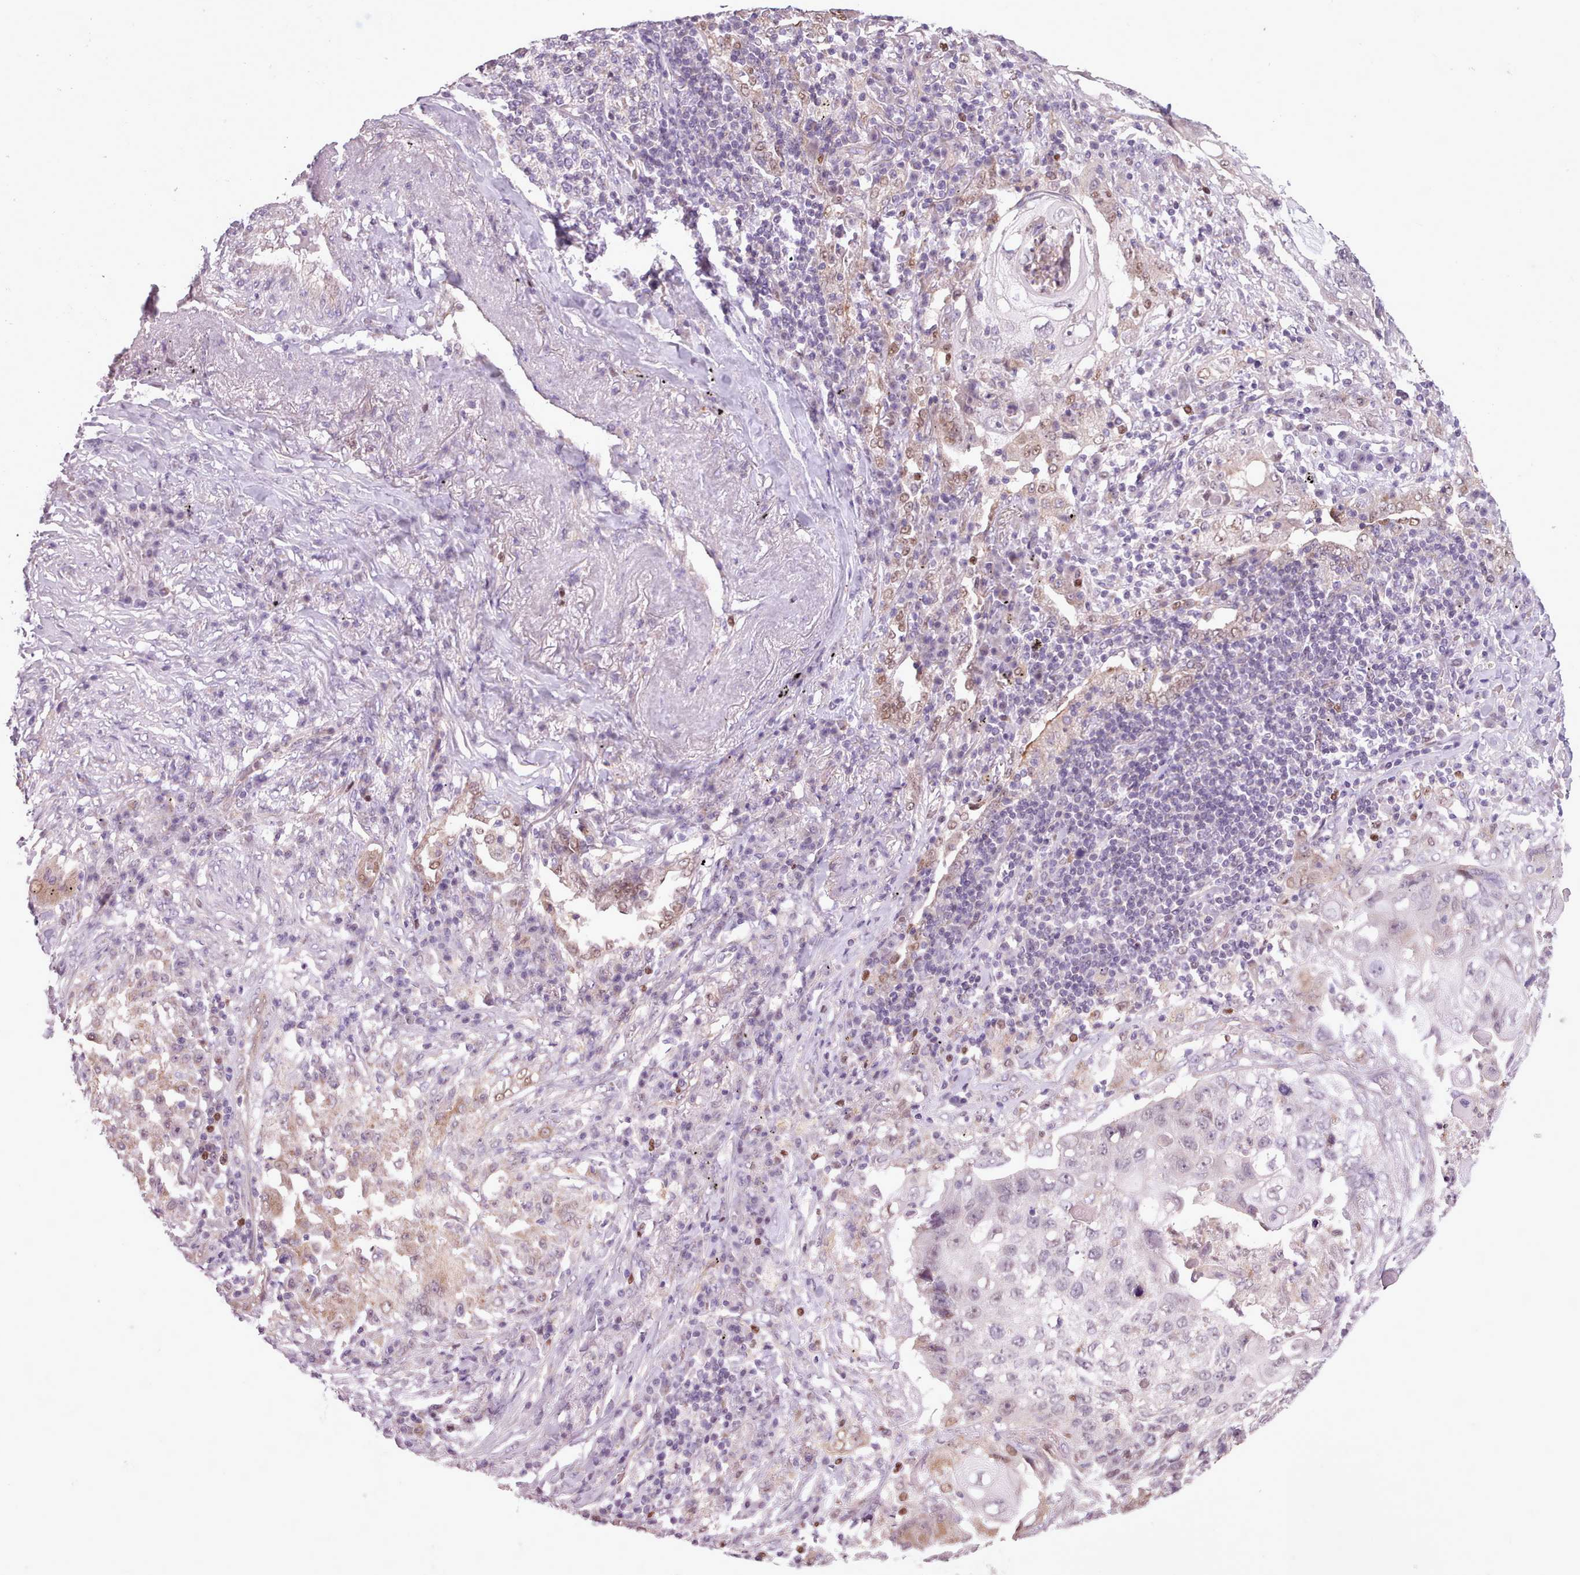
{"staining": {"intensity": "negative", "quantity": "none", "location": "none"}, "tissue": "lung cancer", "cell_type": "Tumor cells", "image_type": "cancer", "snomed": [{"axis": "morphology", "description": "Squamous cell carcinoma, NOS"}, {"axis": "topography", "description": "Lung"}], "caption": "This is an immunohistochemistry (IHC) photomicrograph of human squamous cell carcinoma (lung). There is no positivity in tumor cells.", "gene": "SLURP1", "patient": {"sex": "female", "age": 63}}